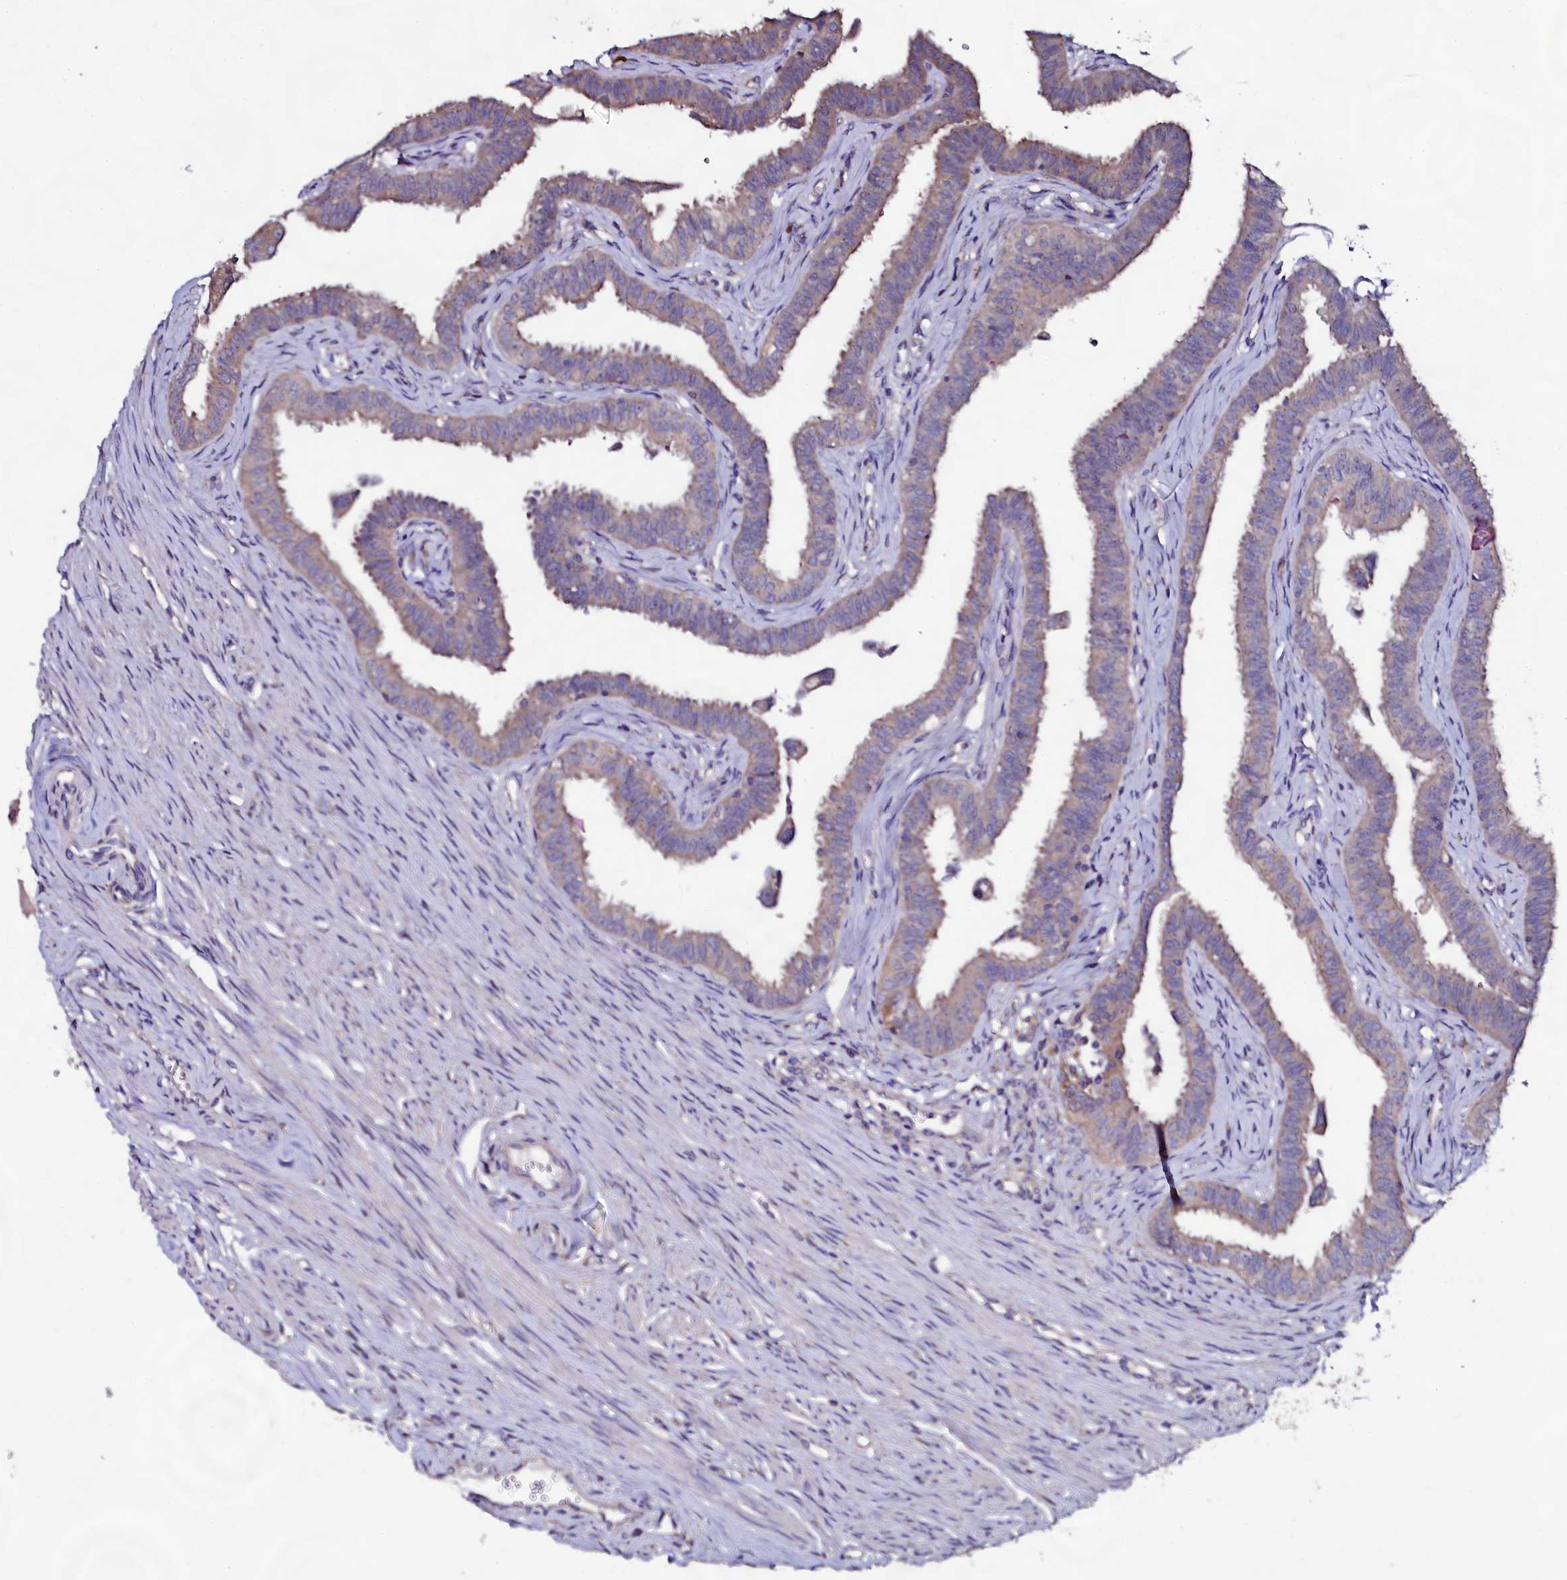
{"staining": {"intensity": "moderate", "quantity": "25%-75%", "location": "cytoplasmic/membranous"}, "tissue": "fallopian tube", "cell_type": "Glandular cells", "image_type": "normal", "snomed": [{"axis": "morphology", "description": "Normal tissue, NOS"}, {"axis": "morphology", "description": "Carcinoma, NOS"}, {"axis": "topography", "description": "Fallopian tube"}, {"axis": "topography", "description": "Ovary"}], "caption": "Immunohistochemical staining of unremarkable human fallopian tube shows medium levels of moderate cytoplasmic/membranous staining in about 25%-75% of glandular cells. The staining is performed using DAB brown chromogen to label protein expression. The nuclei are counter-stained blue using hematoxylin.", "gene": "USPL1", "patient": {"sex": "female", "age": 59}}